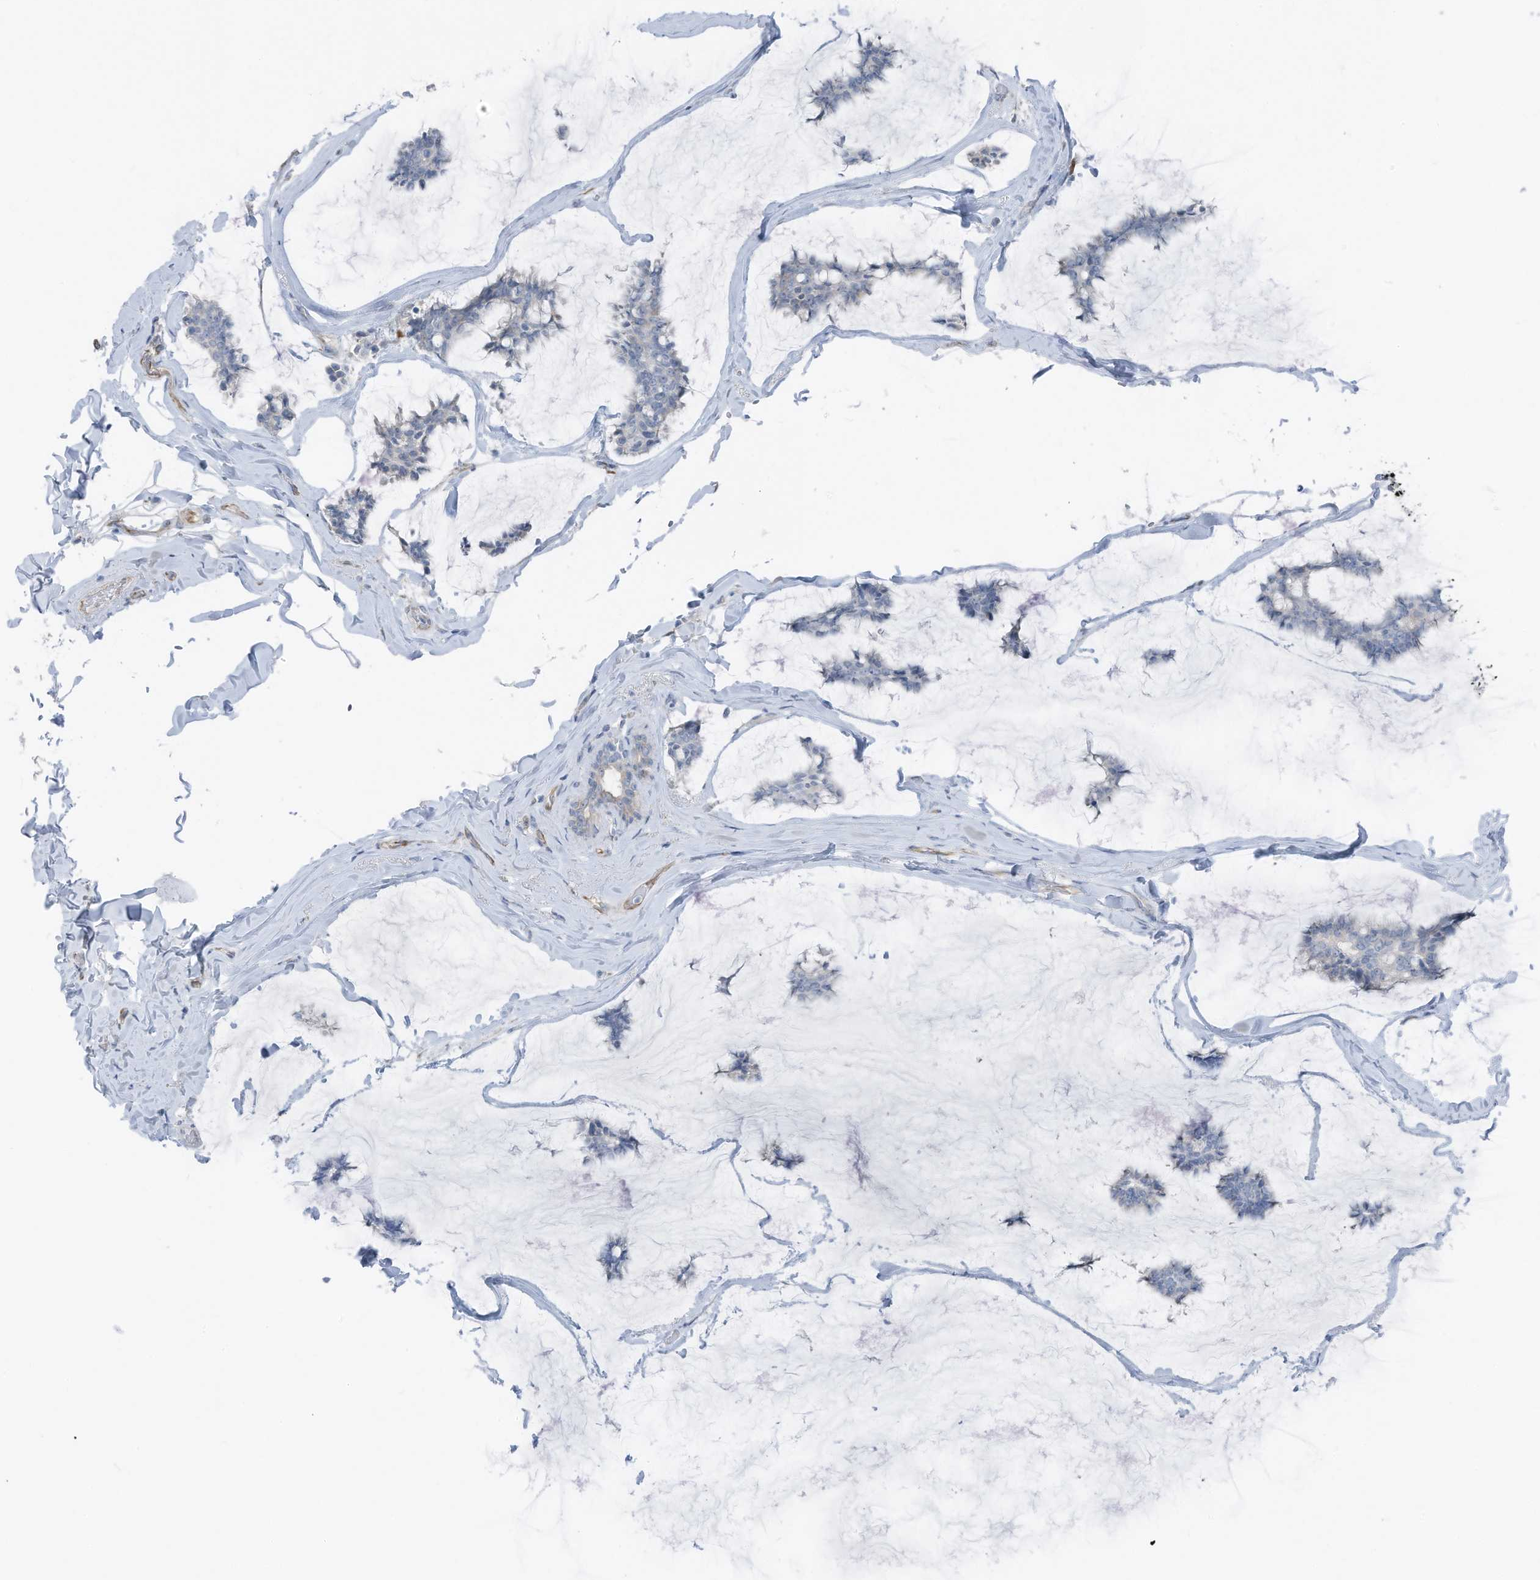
{"staining": {"intensity": "negative", "quantity": "none", "location": "none"}, "tissue": "breast cancer", "cell_type": "Tumor cells", "image_type": "cancer", "snomed": [{"axis": "morphology", "description": "Duct carcinoma"}, {"axis": "topography", "description": "Breast"}], "caption": "The micrograph displays no significant expression in tumor cells of breast cancer (invasive ductal carcinoma). (IHC, brightfield microscopy, high magnification).", "gene": "ARHGEF33", "patient": {"sex": "female", "age": 93}}